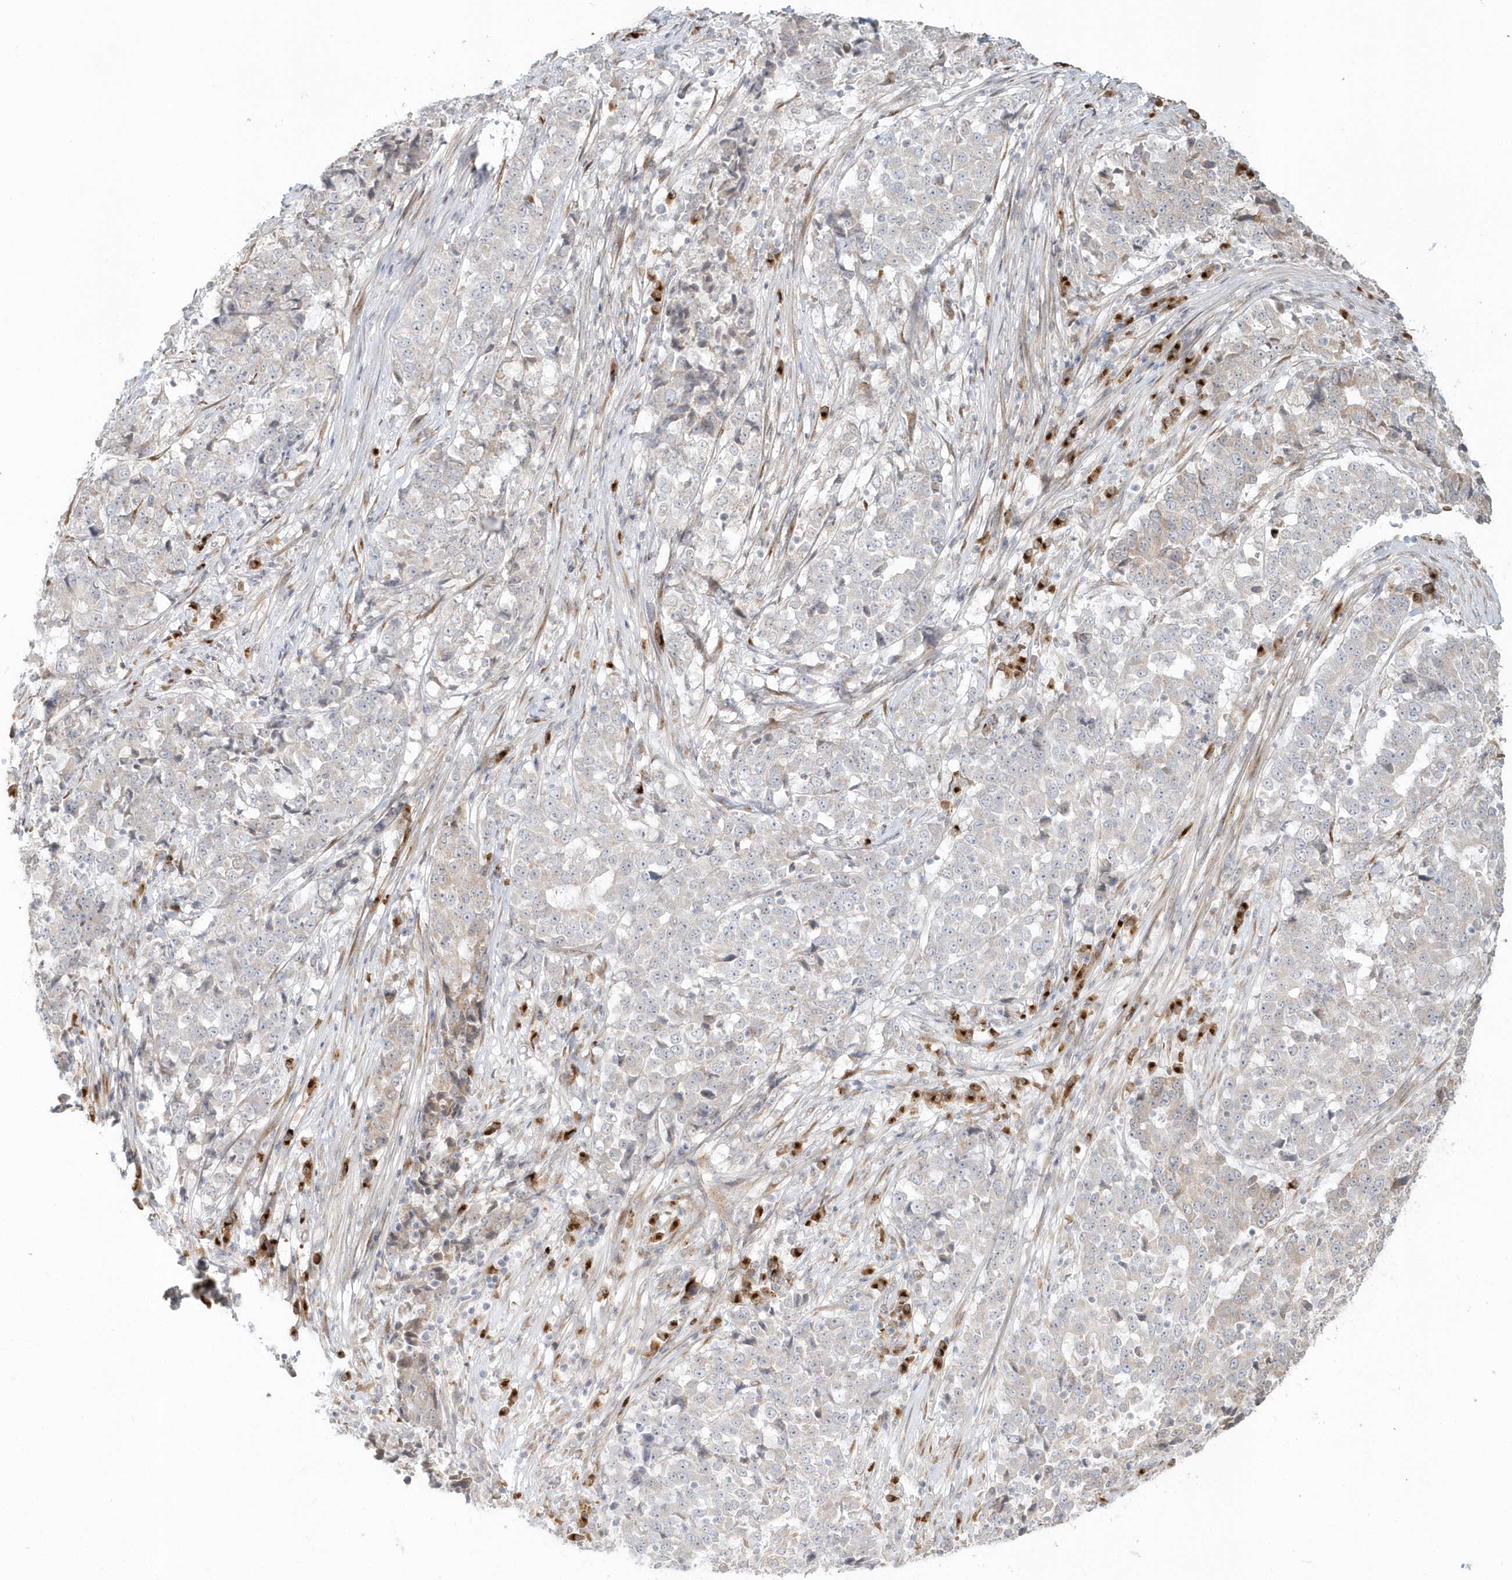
{"staining": {"intensity": "weak", "quantity": "<25%", "location": "cytoplasmic/membranous"}, "tissue": "stomach cancer", "cell_type": "Tumor cells", "image_type": "cancer", "snomed": [{"axis": "morphology", "description": "Adenocarcinoma, NOS"}, {"axis": "topography", "description": "Stomach"}], "caption": "A photomicrograph of stomach cancer stained for a protein shows no brown staining in tumor cells.", "gene": "DHFR", "patient": {"sex": "male", "age": 59}}